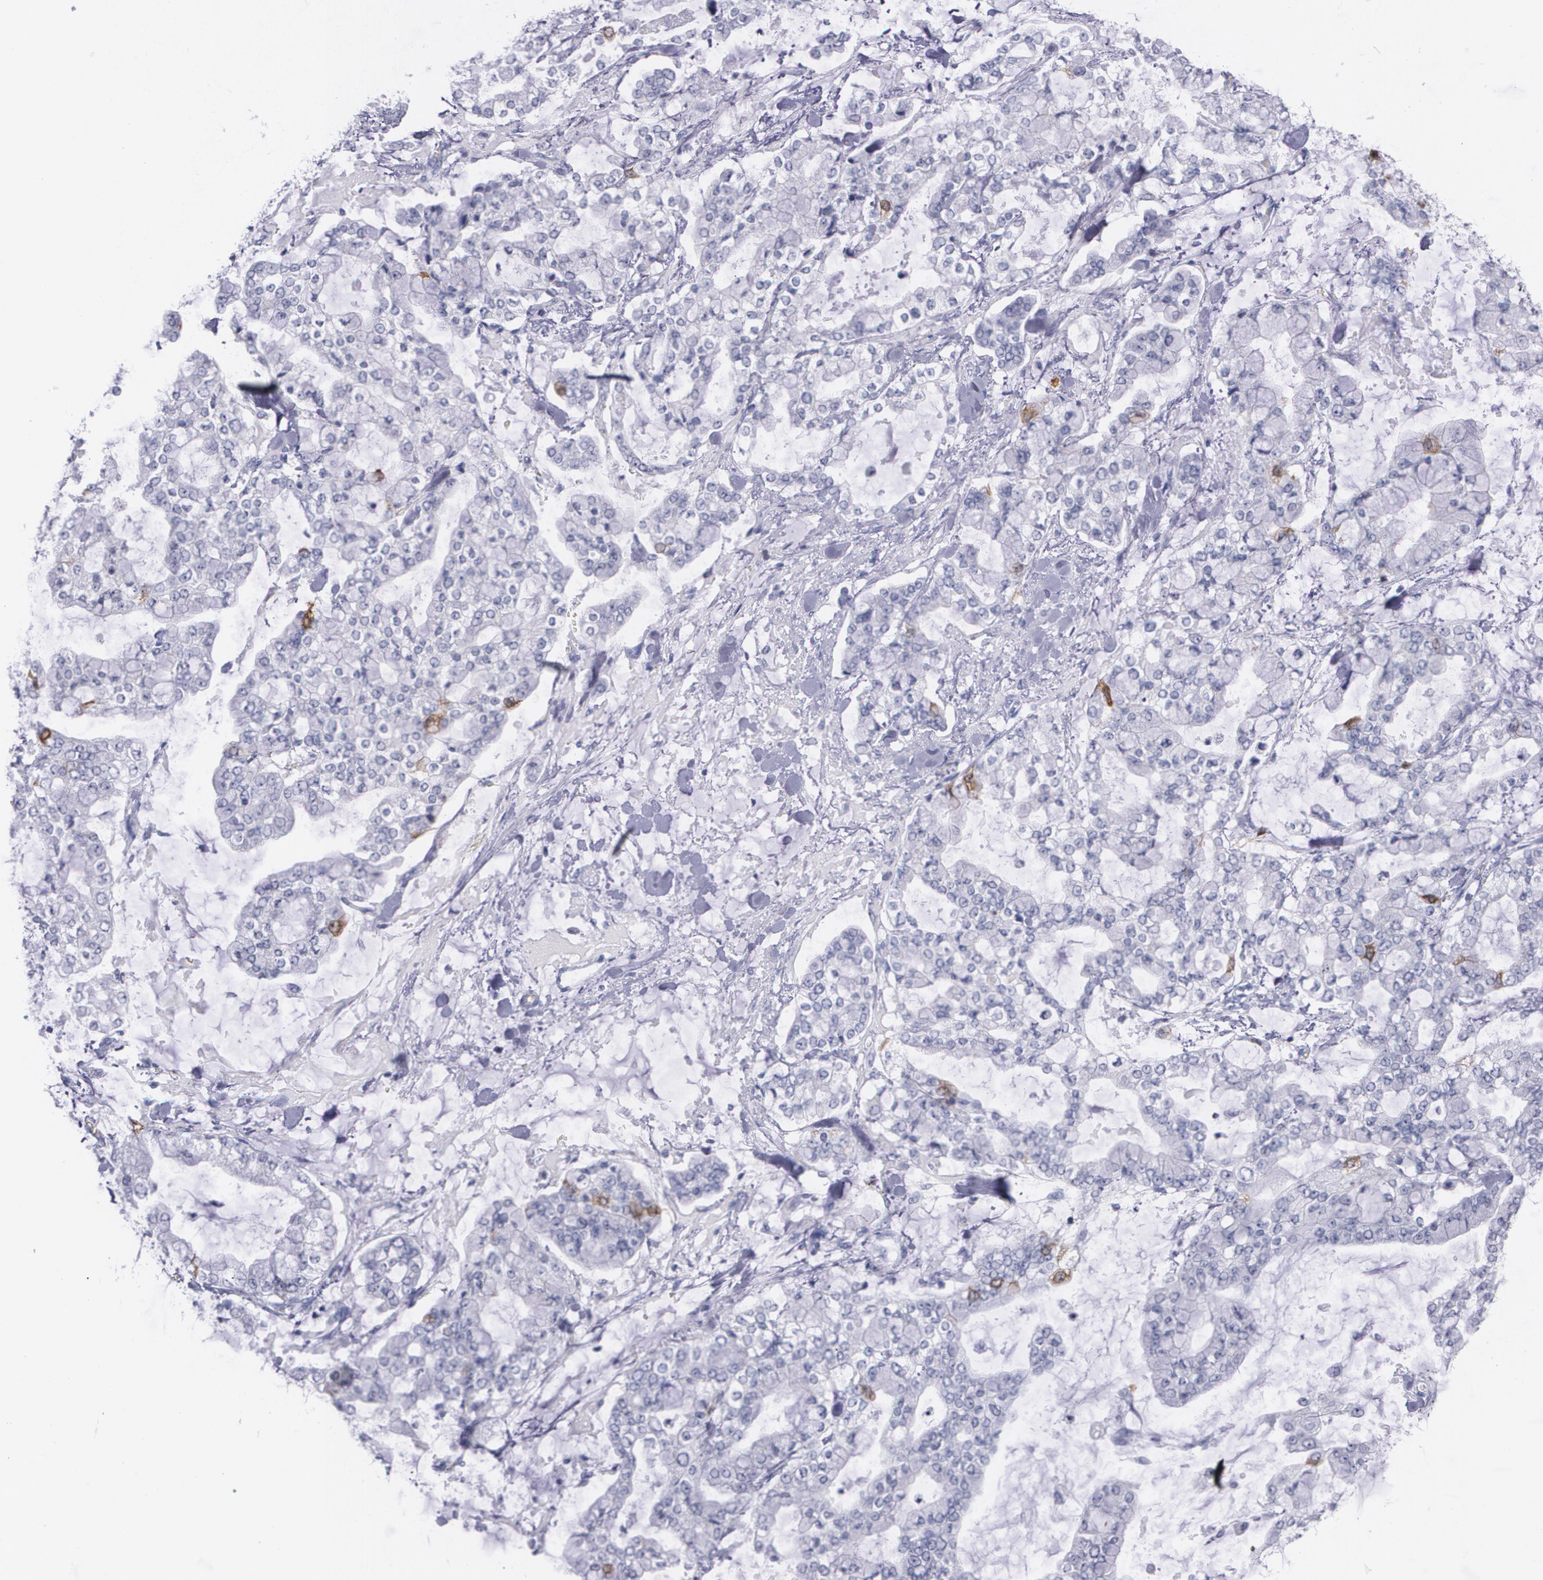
{"staining": {"intensity": "moderate", "quantity": "<25%", "location": "cytoplasmic/membranous"}, "tissue": "stomach cancer", "cell_type": "Tumor cells", "image_type": "cancer", "snomed": [{"axis": "morphology", "description": "Normal tissue, NOS"}, {"axis": "morphology", "description": "Adenocarcinoma, NOS"}, {"axis": "topography", "description": "Stomach, upper"}, {"axis": "topography", "description": "Stomach"}], "caption": "Stomach cancer stained with DAB IHC exhibits low levels of moderate cytoplasmic/membranous staining in approximately <25% of tumor cells.", "gene": "HMMR", "patient": {"sex": "male", "age": 76}}